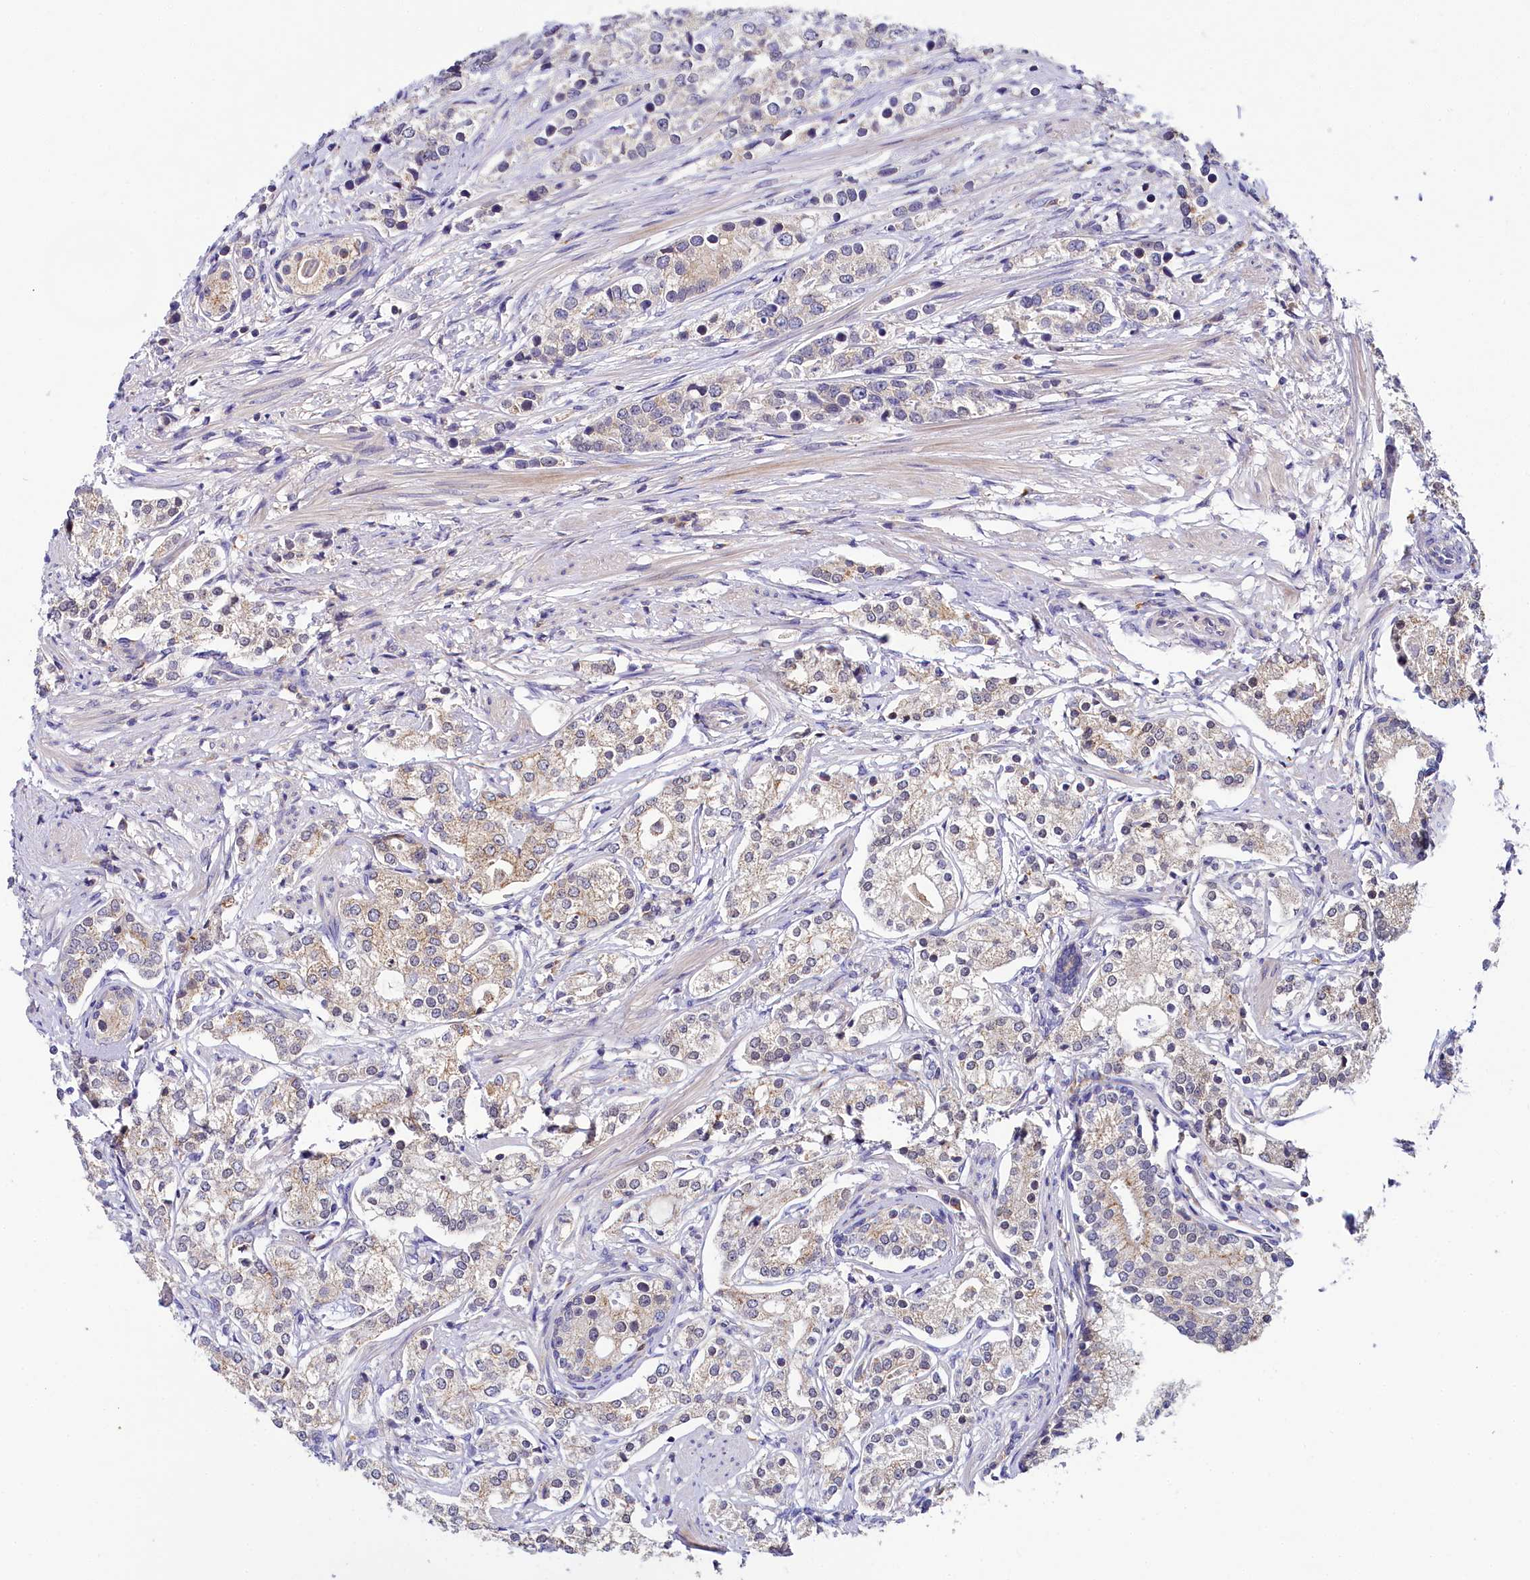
{"staining": {"intensity": "weak", "quantity": "<25%", "location": "cytoplasmic/membranous"}, "tissue": "prostate cancer", "cell_type": "Tumor cells", "image_type": "cancer", "snomed": [{"axis": "morphology", "description": "Adenocarcinoma, High grade"}, {"axis": "topography", "description": "Prostate"}], "caption": "Immunohistochemistry (IHC) of prostate cancer displays no positivity in tumor cells.", "gene": "SPINK9", "patient": {"sex": "male", "age": 69}}